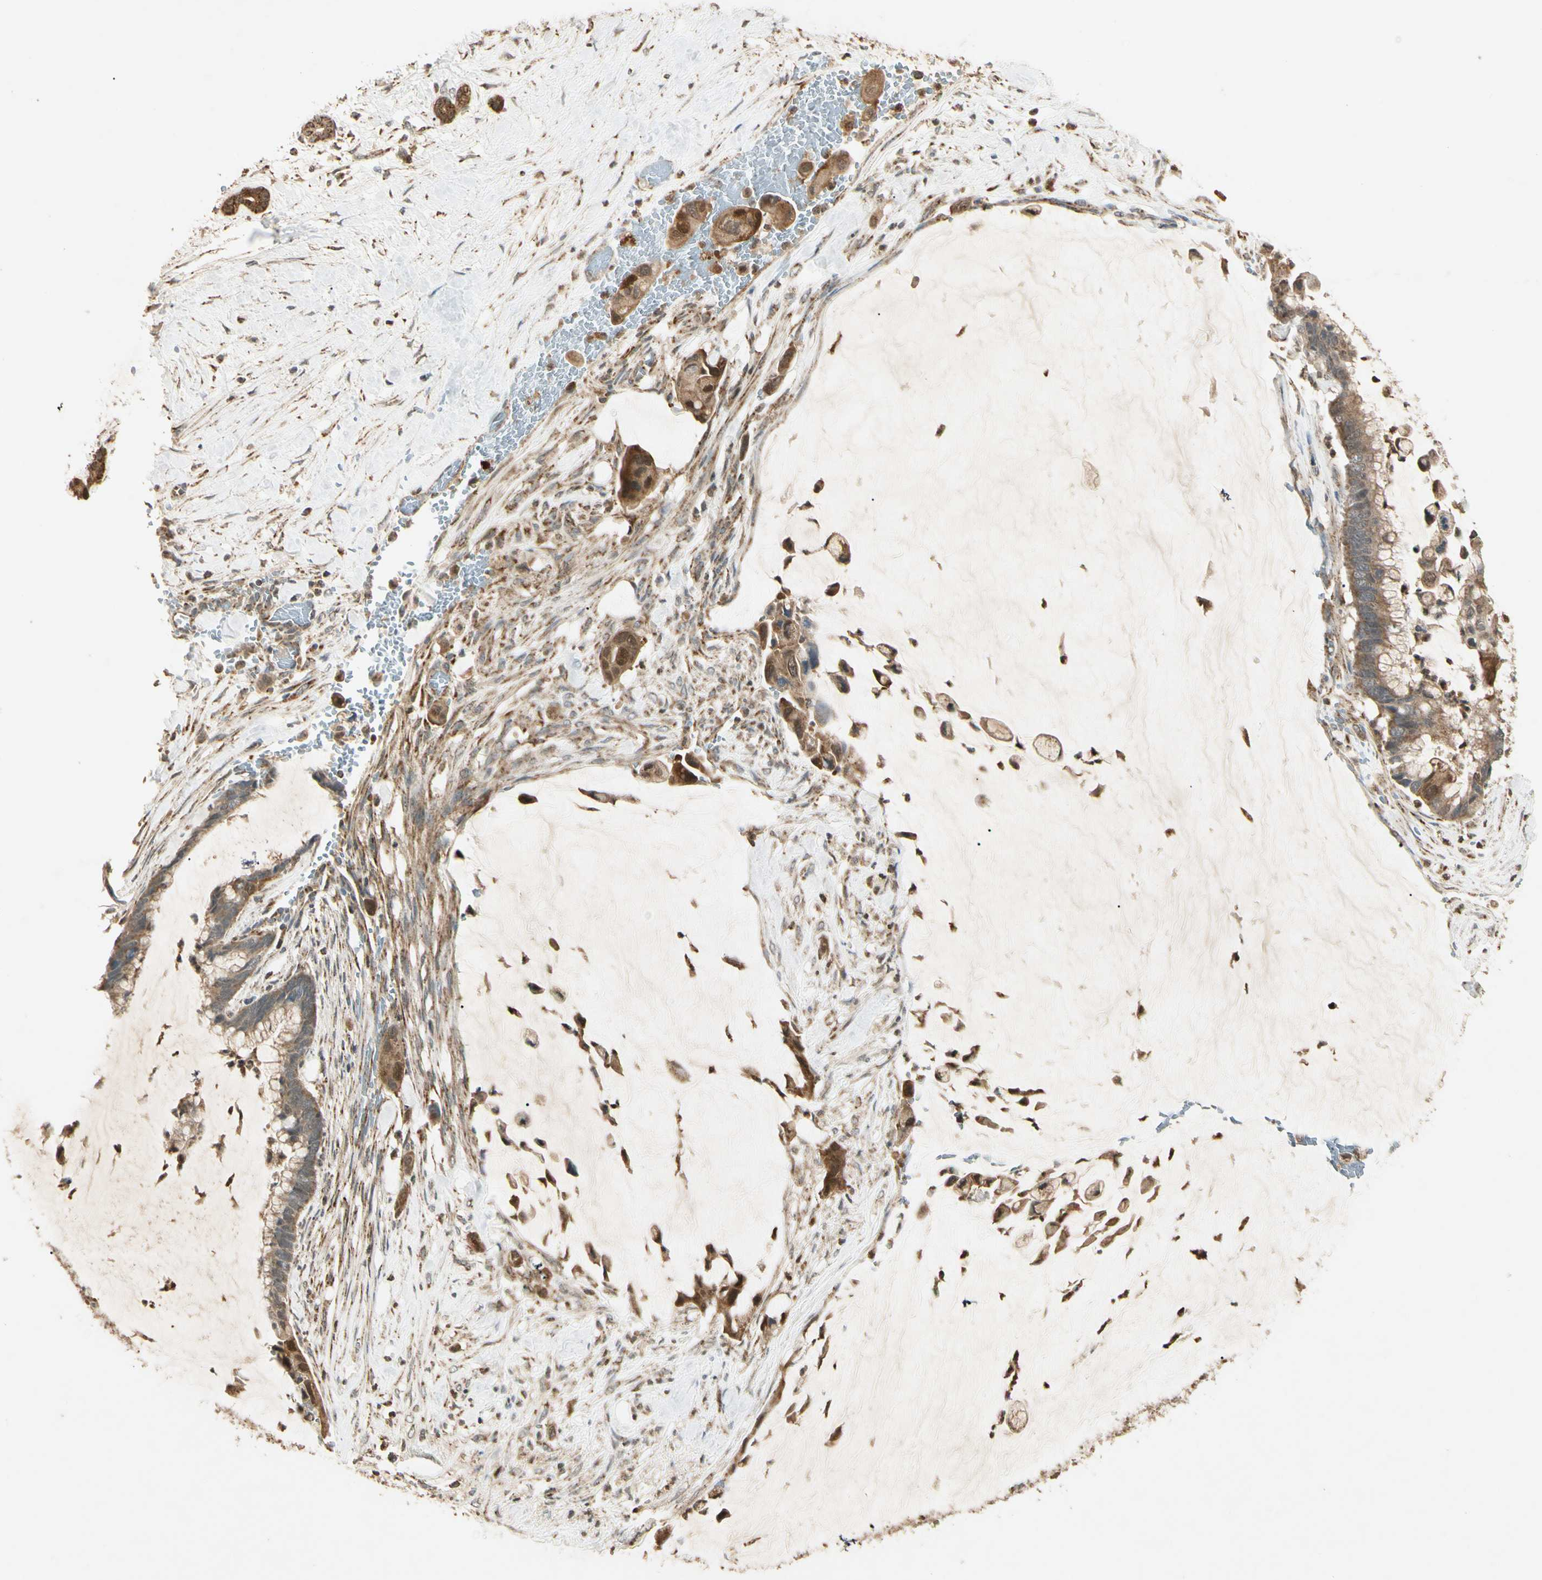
{"staining": {"intensity": "moderate", "quantity": ">75%", "location": "cytoplasmic/membranous"}, "tissue": "pancreatic cancer", "cell_type": "Tumor cells", "image_type": "cancer", "snomed": [{"axis": "morphology", "description": "Adenocarcinoma, NOS"}, {"axis": "topography", "description": "Pancreas"}], "caption": "A medium amount of moderate cytoplasmic/membranous positivity is present in approximately >75% of tumor cells in pancreatic cancer (adenocarcinoma) tissue.", "gene": "PRDX5", "patient": {"sex": "male", "age": 41}}